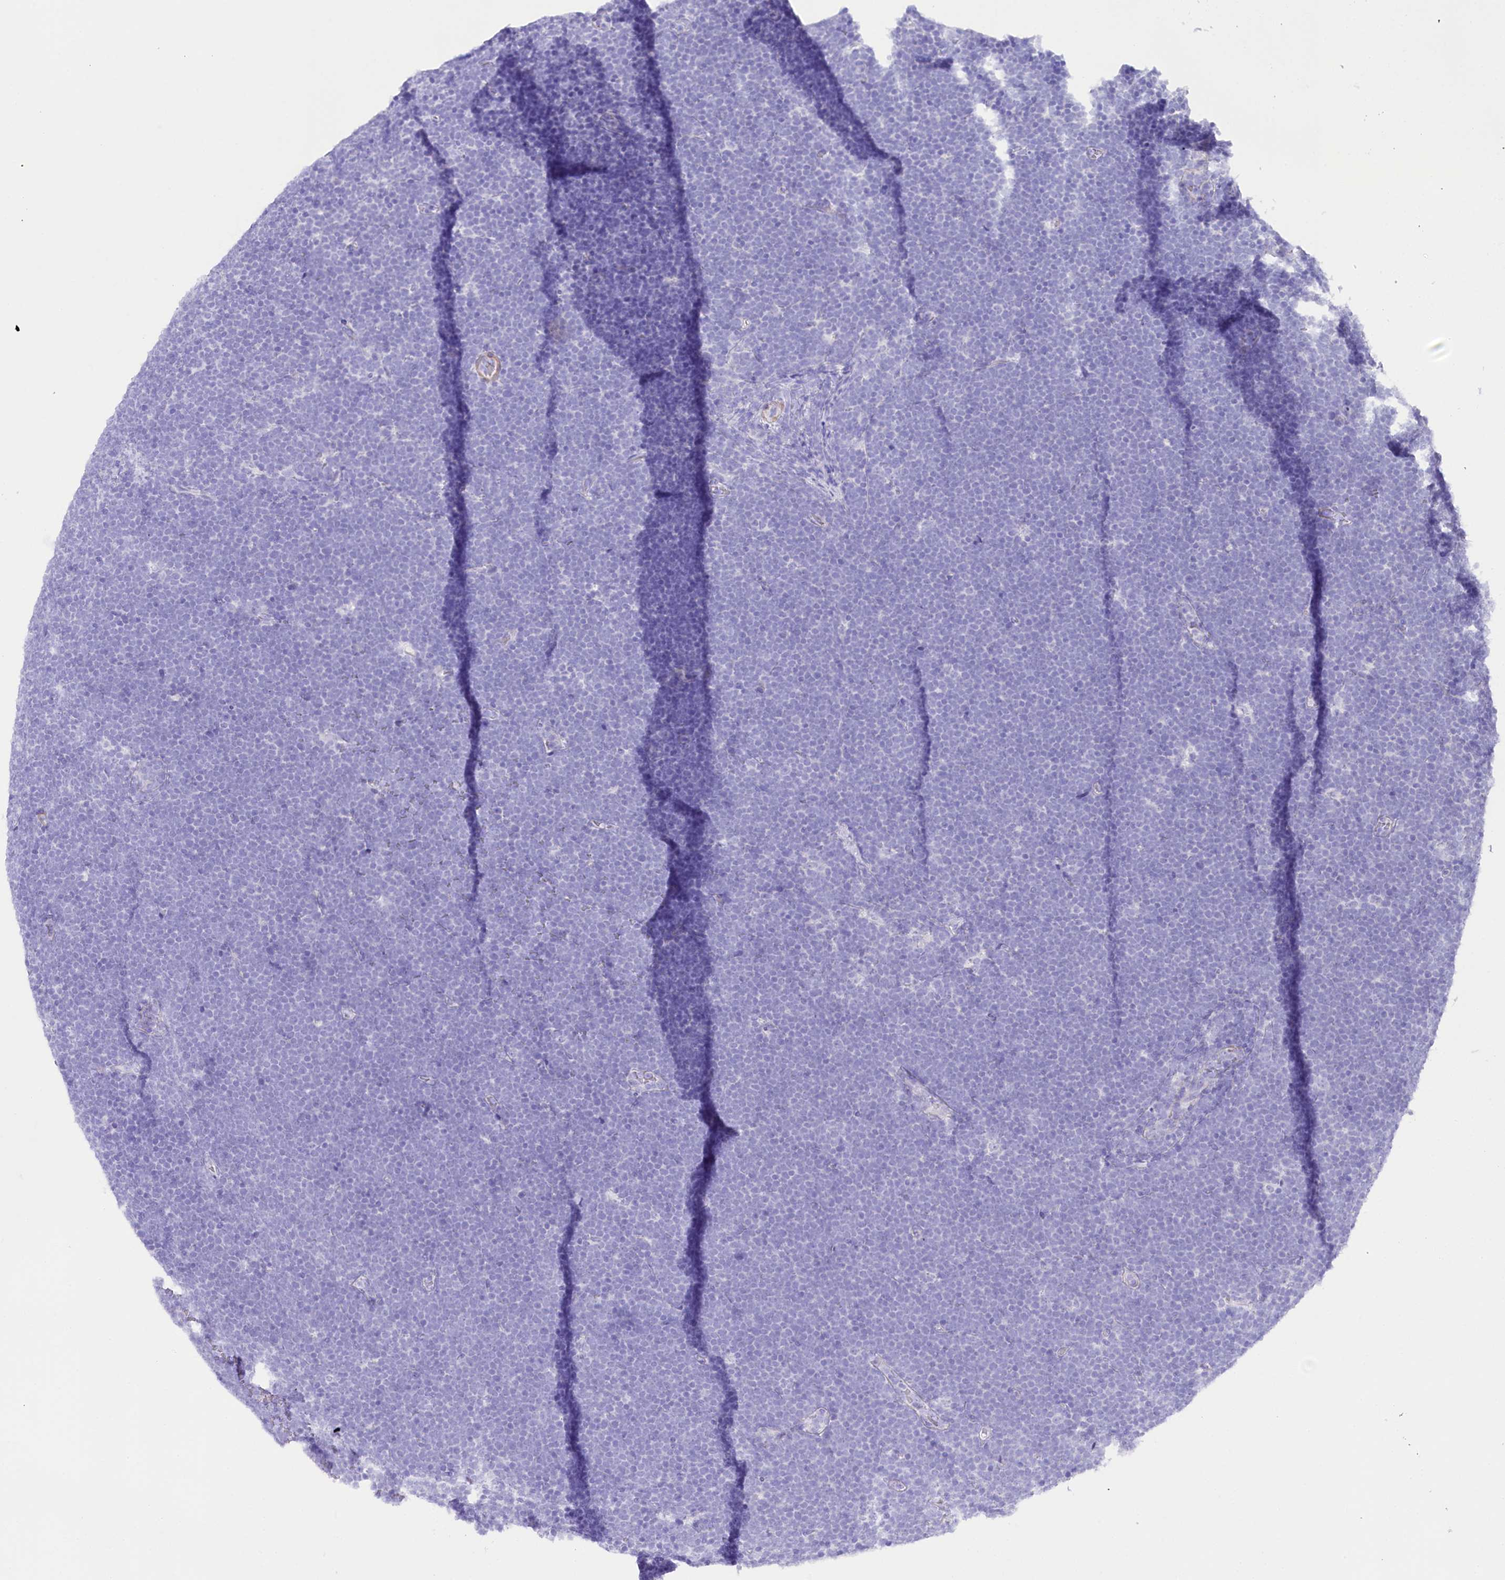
{"staining": {"intensity": "negative", "quantity": "none", "location": "none"}, "tissue": "lymphoma", "cell_type": "Tumor cells", "image_type": "cancer", "snomed": [{"axis": "morphology", "description": "Malignant lymphoma, non-Hodgkin's type, High grade"}, {"axis": "topography", "description": "Lymph node"}], "caption": "The immunohistochemistry (IHC) micrograph has no significant staining in tumor cells of lymphoma tissue.", "gene": "CSN3", "patient": {"sex": "male", "age": 13}}